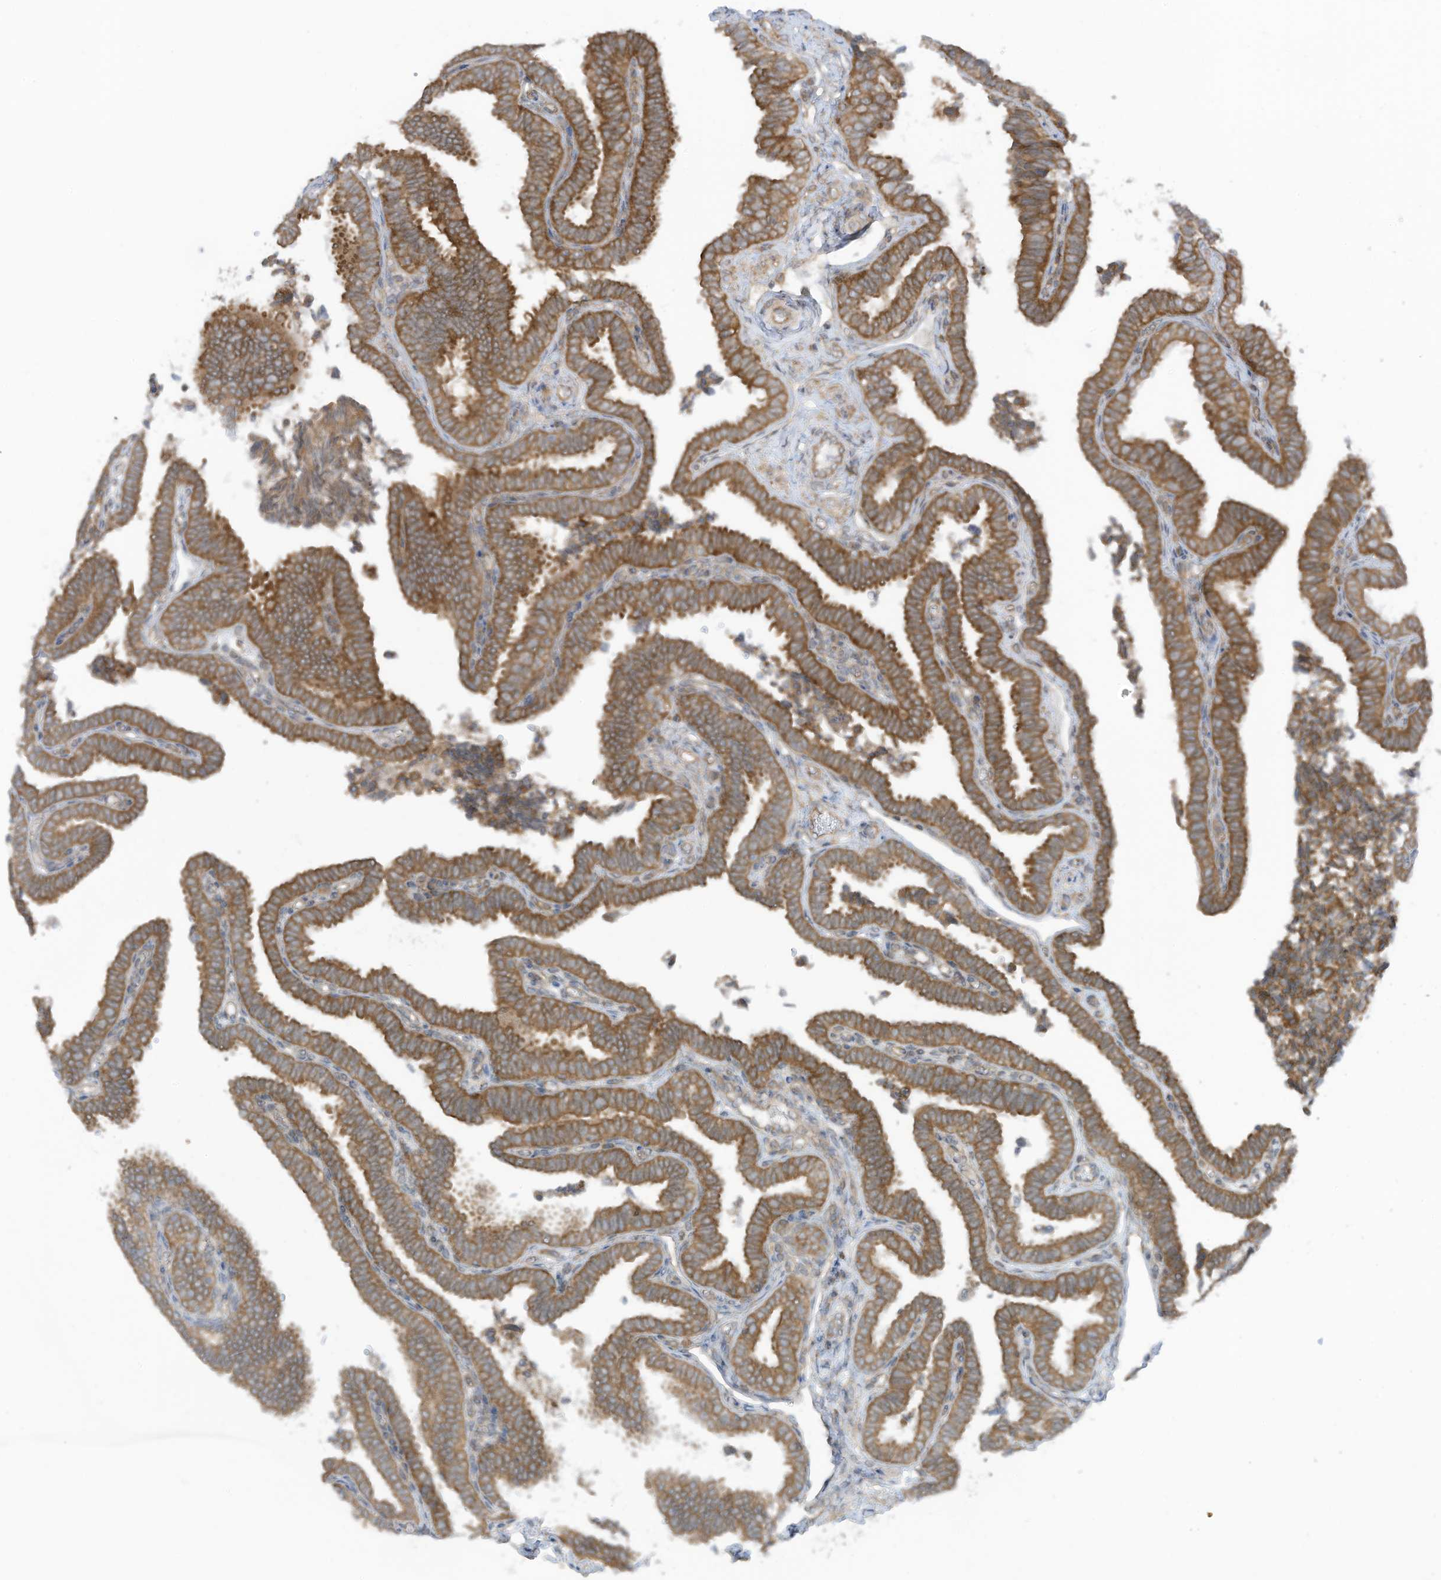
{"staining": {"intensity": "strong", "quantity": ">75%", "location": "cytoplasmic/membranous"}, "tissue": "fallopian tube", "cell_type": "Glandular cells", "image_type": "normal", "snomed": [{"axis": "morphology", "description": "Normal tissue, NOS"}, {"axis": "topography", "description": "Fallopian tube"}], "caption": "DAB immunohistochemical staining of unremarkable human fallopian tube exhibits strong cytoplasmic/membranous protein staining in about >75% of glandular cells. (DAB (3,3'-diaminobenzidine) = brown stain, brightfield microscopy at high magnification).", "gene": "REPS1", "patient": {"sex": "female", "age": 39}}